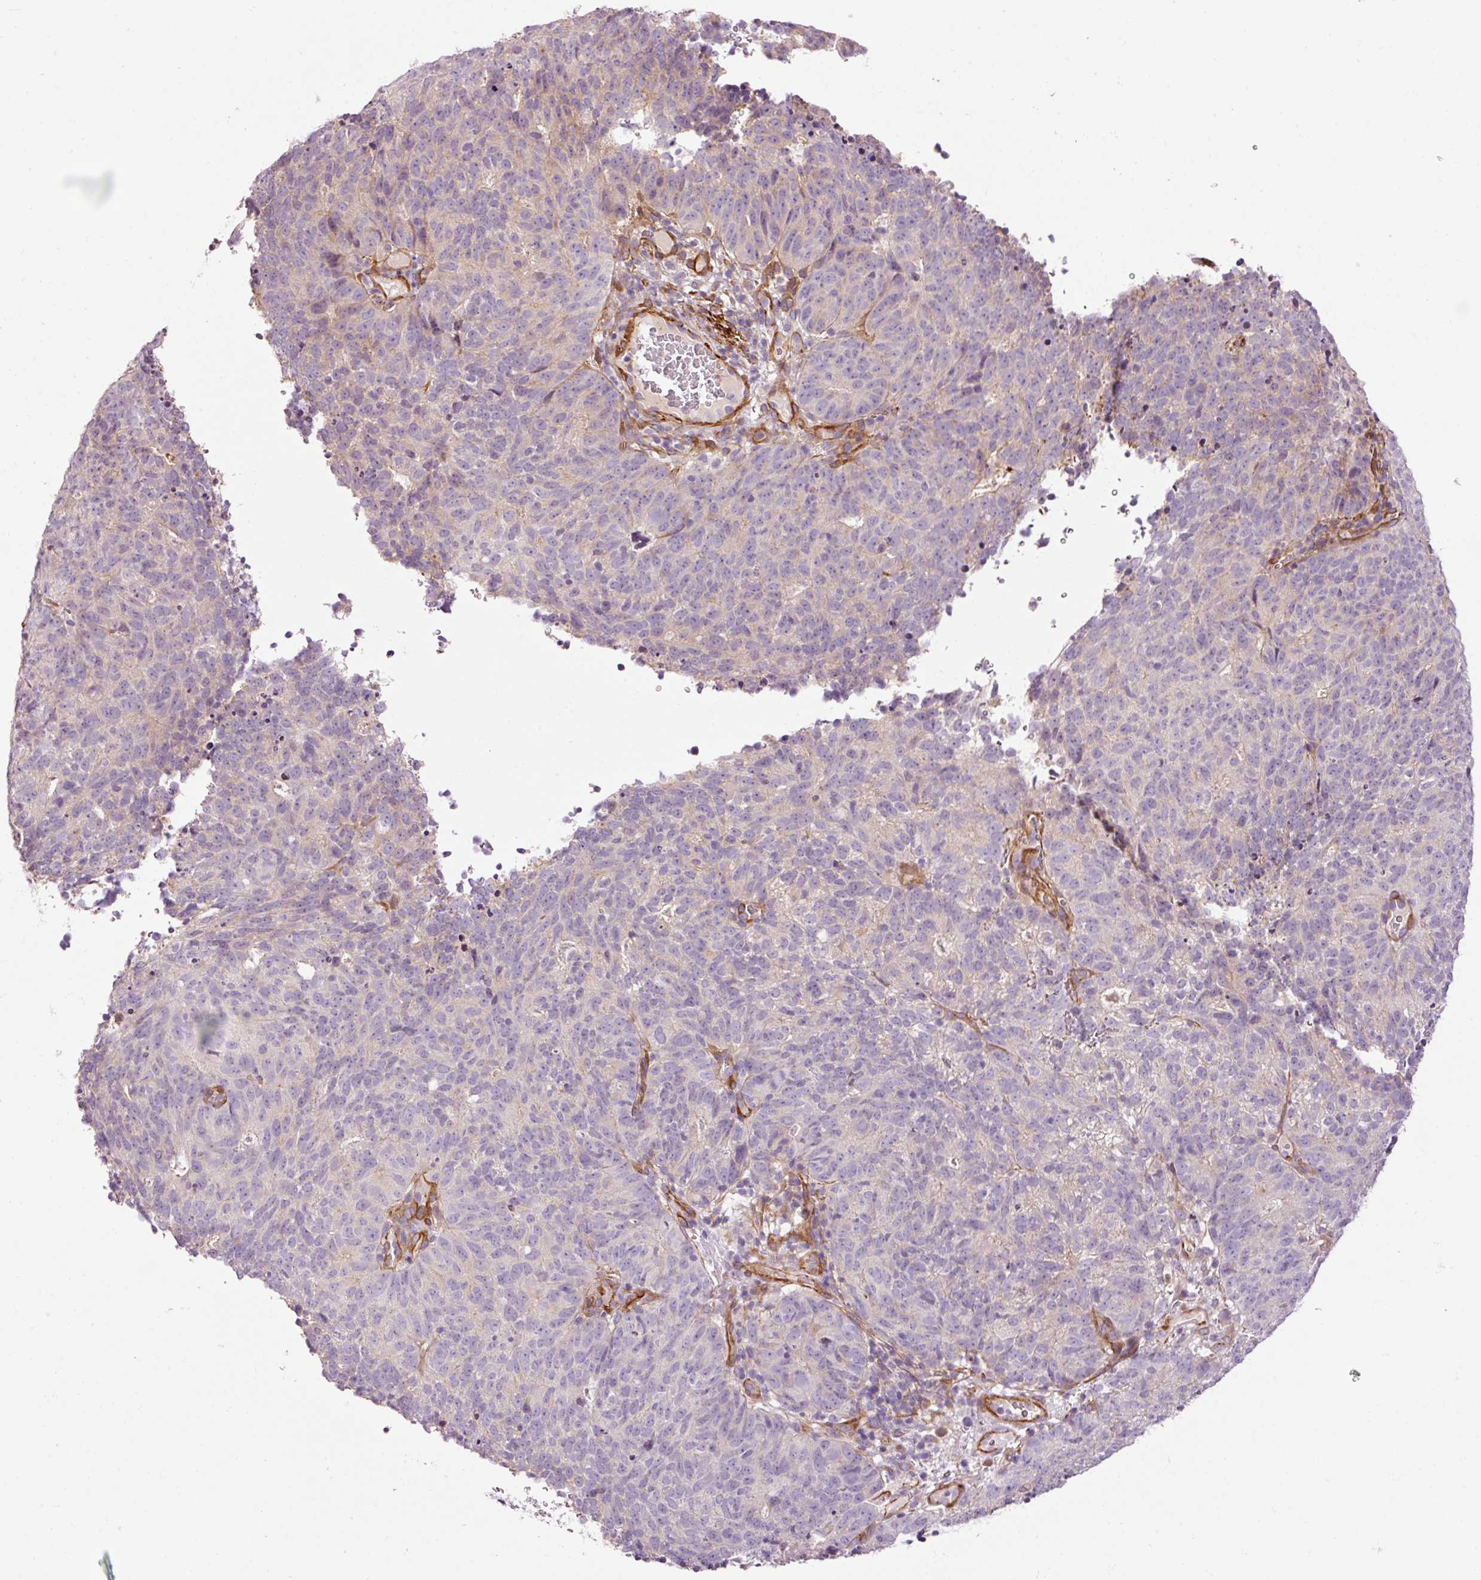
{"staining": {"intensity": "negative", "quantity": "none", "location": "none"}, "tissue": "cervical cancer", "cell_type": "Tumor cells", "image_type": "cancer", "snomed": [{"axis": "morphology", "description": "Adenocarcinoma, NOS"}, {"axis": "topography", "description": "Cervix"}], "caption": "Tumor cells are negative for brown protein staining in adenocarcinoma (cervical).", "gene": "ANKRD20A1", "patient": {"sex": "female", "age": 38}}